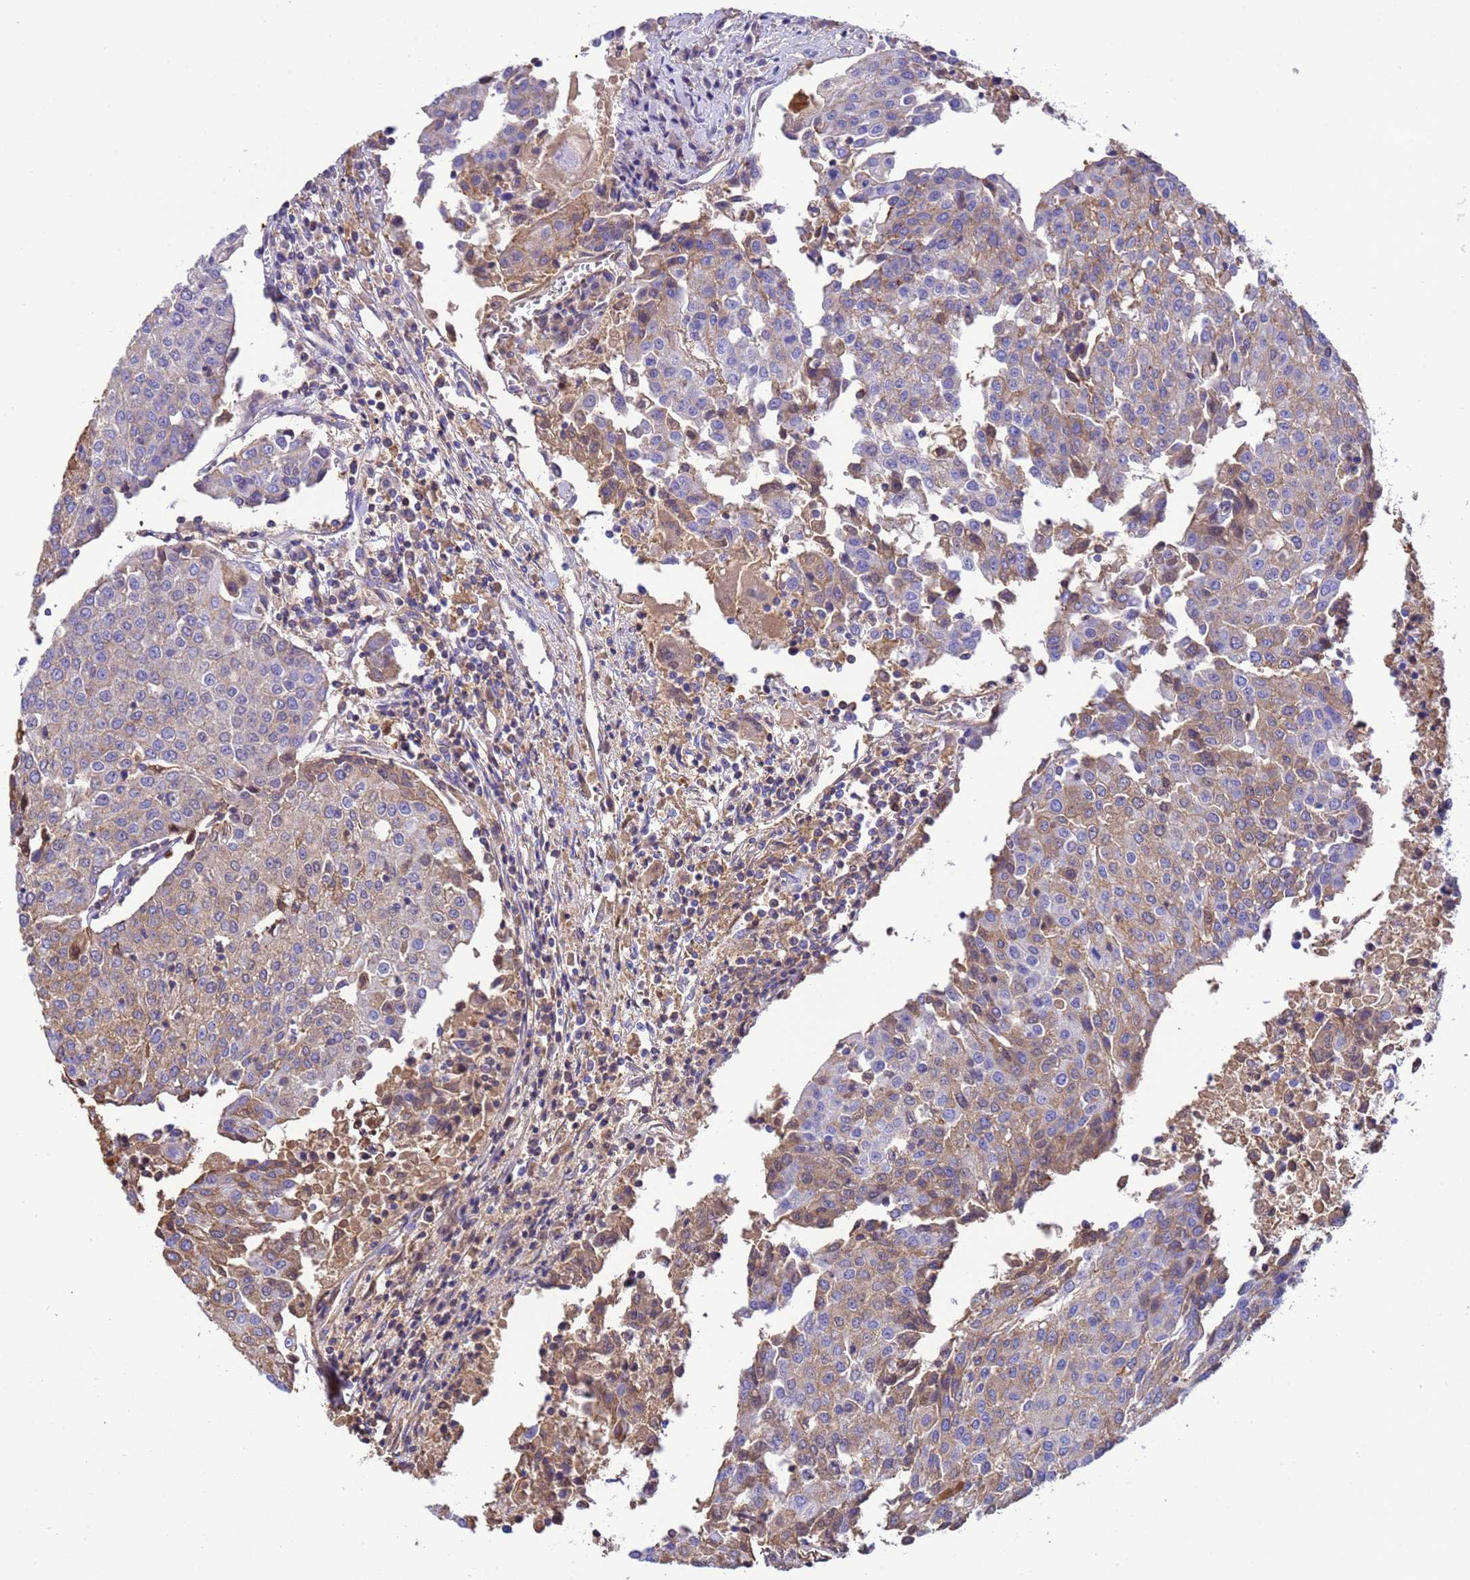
{"staining": {"intensity": "weak", "quantity": "25%-75%", "location": "cytoplasmic/membranous"}, "tissue": "urothelial cancer", "cell_type": "Tumor cells", "image_type": "cancer", "snomed": [{"axis": "morphology", "description": "Urothelial carcinoma, High grade"}, {"axis": "topography", "description": "Urinary bladder"}], "caption": "Urothelial cancer stained for a protein (brown) reveals weak cytoplasmic/membranous positive expression in approximately 25%-75% of tumor cells.", "gene": "H1-7", "patient": {"sex": "female", "age": 85}}